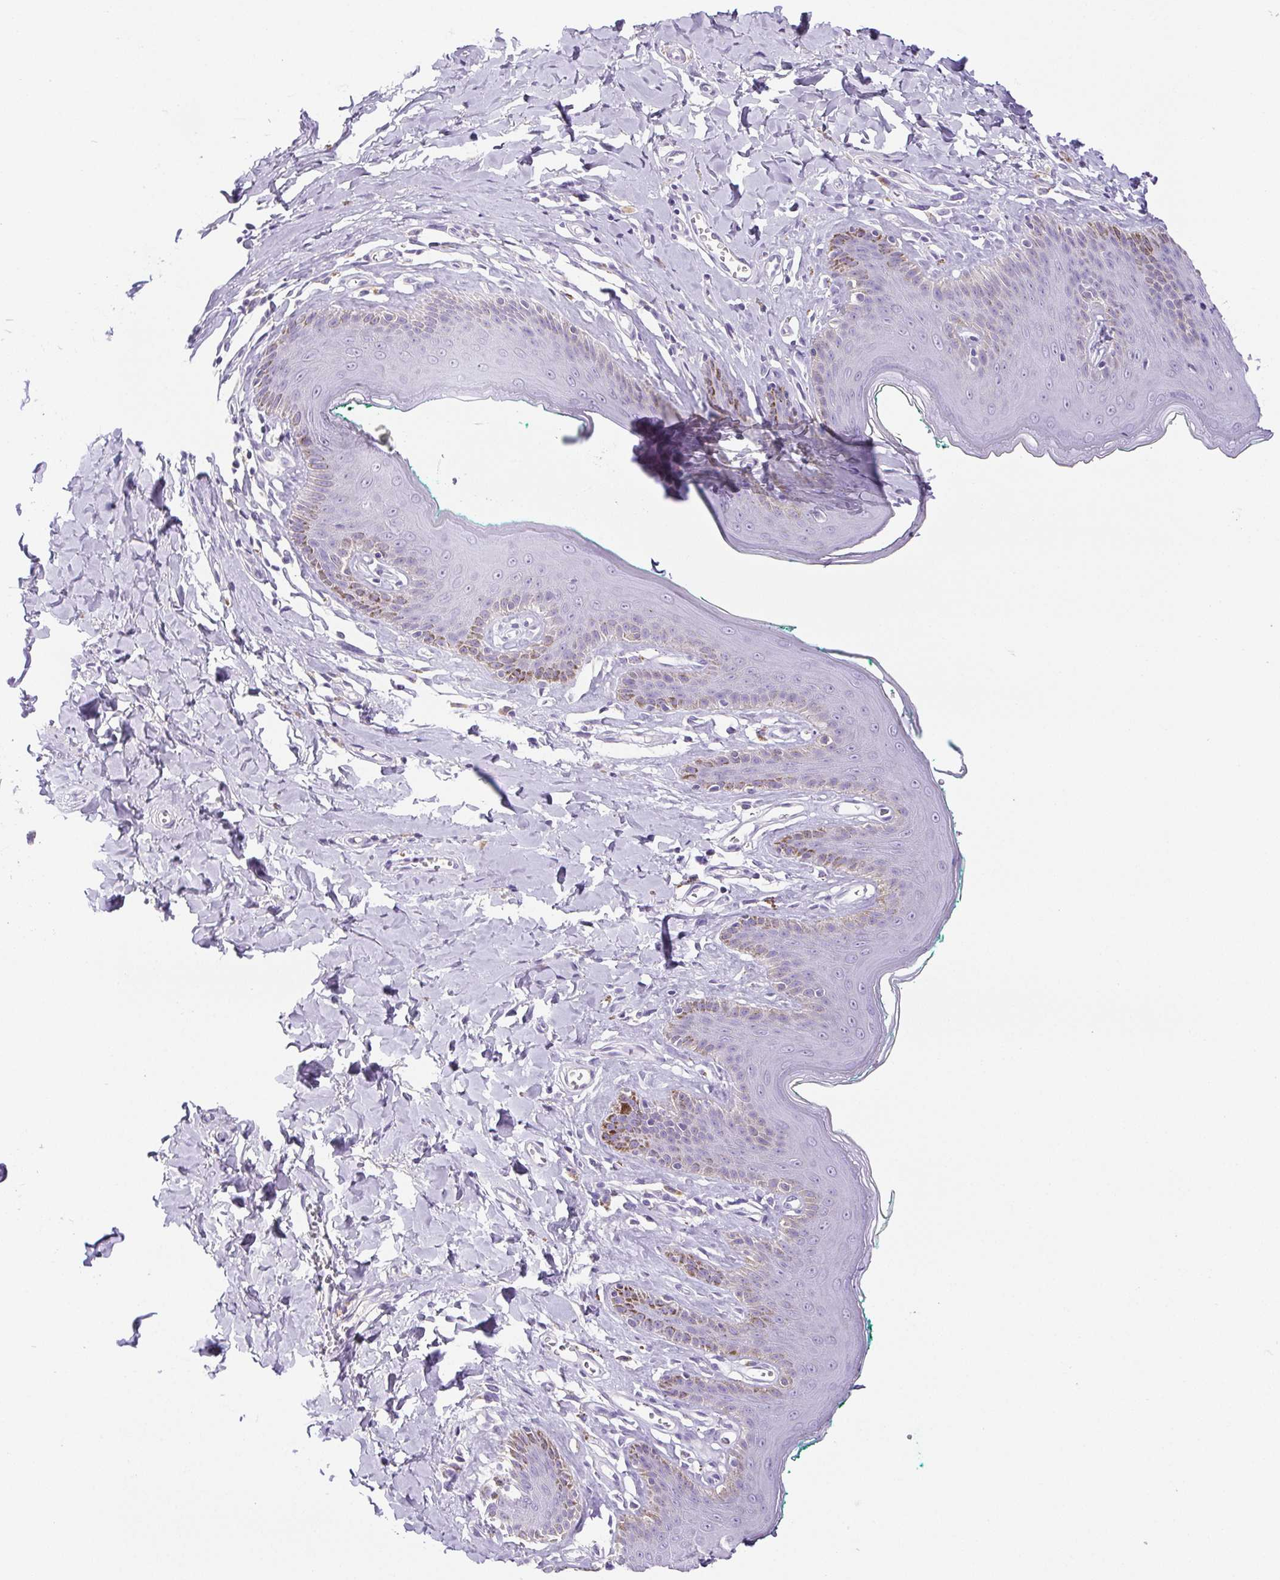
{"staining": {"intensity": "negative", "quantity": "none", "location": "none"}, "tissue": "skin", "cell_type": "Epidermal cells", "image_type": "normal", "snomed": [{"axis": "morphology", "description": "Normal tissue, NOS"}, {"axis": "topography", "description": "Vulva"}, {"axis": "topography", "description": "Peripheral nerve tissue"}], "caption": "Benign skin was stained to show a protein in brown. There is no significant staining in epidermal cells.", "gene": "PAPPA2", "patient": {"sex": "female", "age": 66}}